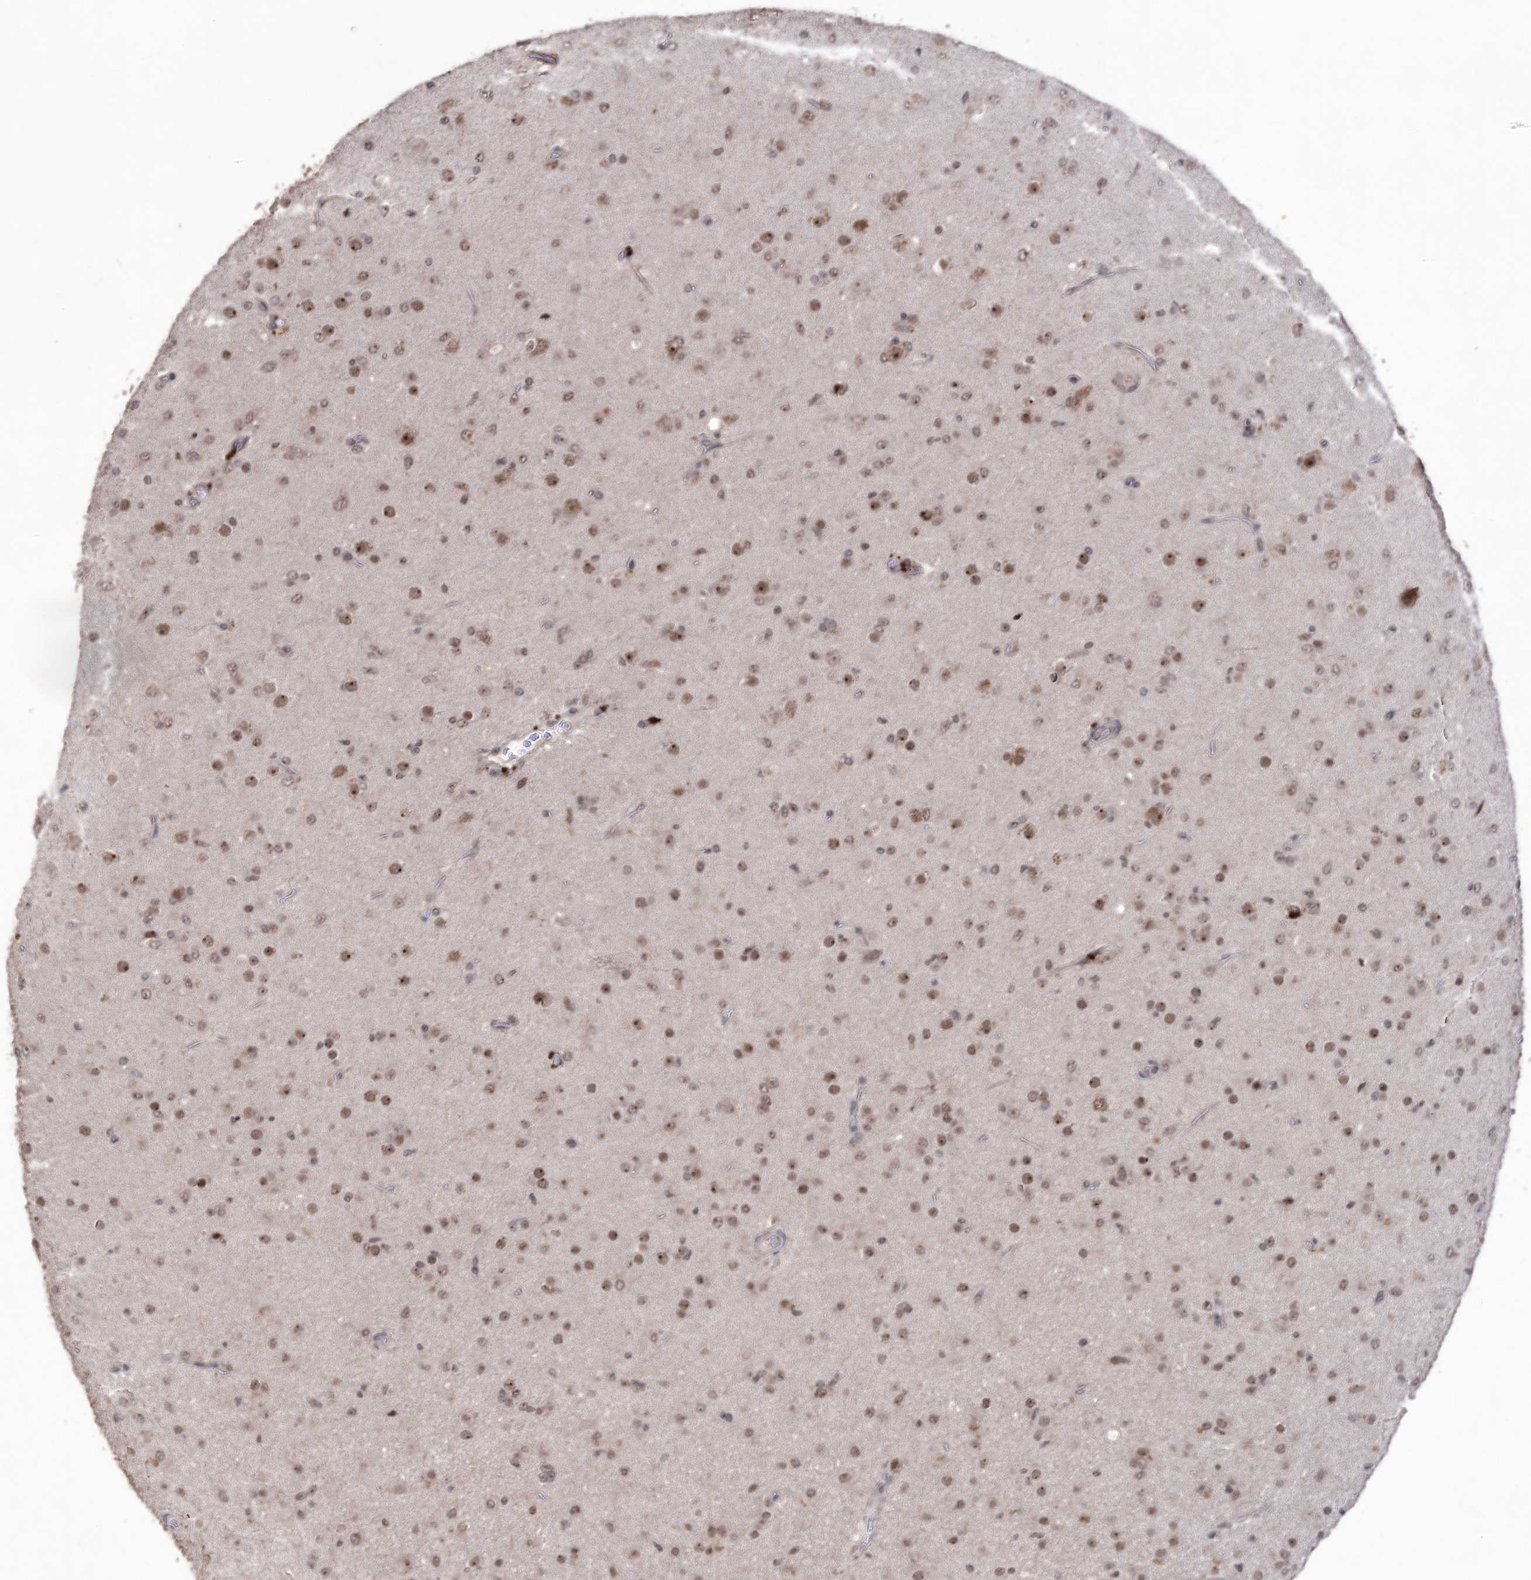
{"staining": {"intensity": "moderate", "quantity": ">75%", "location": "nuclear"}, "tissue": "glioma", "cell_type": "Tumor cells", "image_type": "cancer", "snomed": [{"axis": "morphology", "description": "Glioma, malignant, Low grade"}, {"axis": "topography", "description": "Brain"}], "caption": "Malignant low-grade glioma stained for a protein (brown) displays moderate nuclear positive positivity in about >75% of tumor cells.", "gene": "VGLL4", "patient": {"sex": "male", "age": 65}}